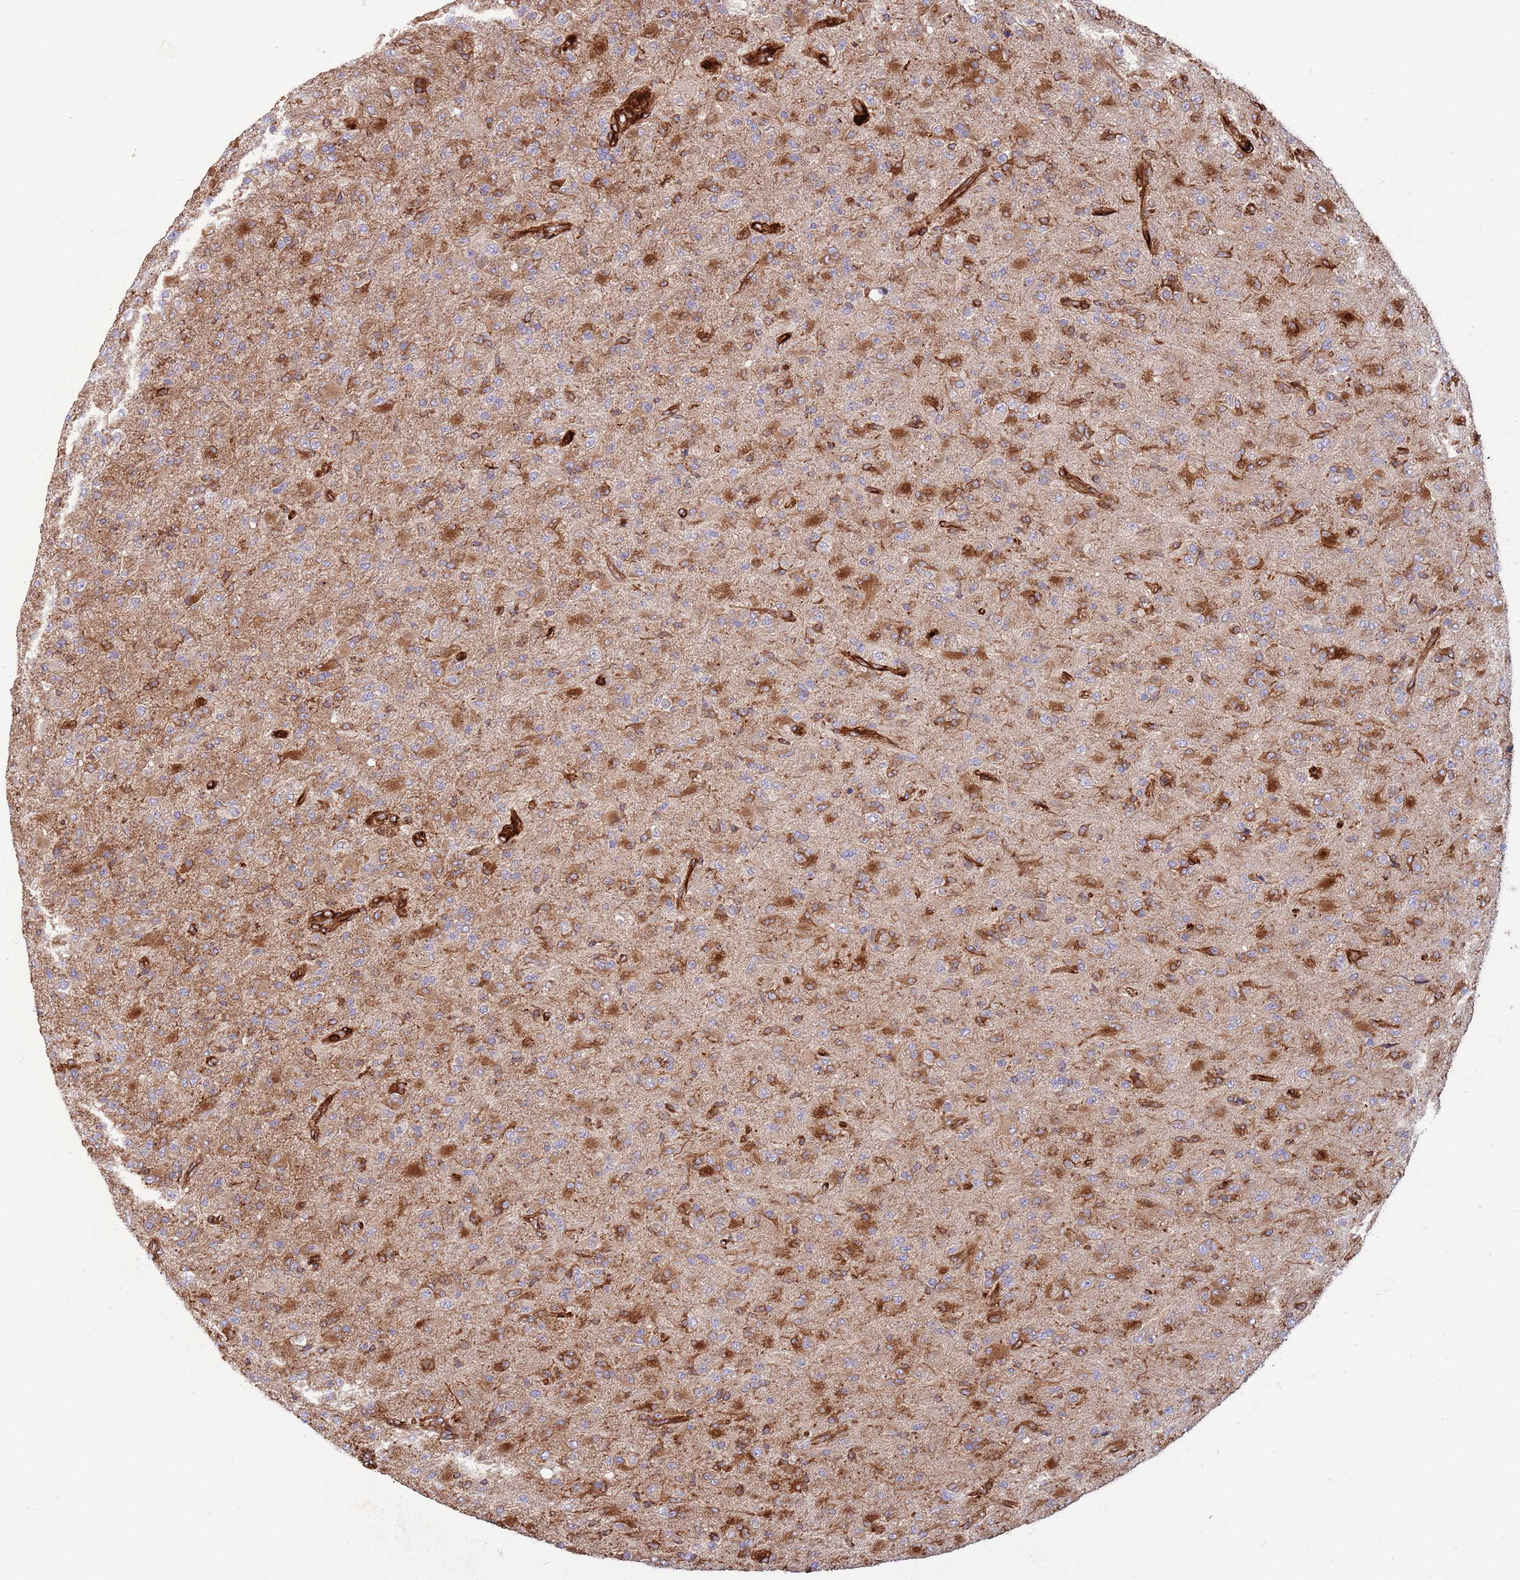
{"staining": {"intensity": "moderate", "quantity": "25%-75%", "location": "cytoplasmic/membranous"}, "tissue": "glioma", "cell_type": "Tumor cells", "image_type": "cancer", "snomed": [{"axis": "morphology", "description": "Glioma, malignant, Low grade"}, {"axis": "topography", "description": "Brain"}], "caption": "There is medium levels of moderate cytoplasmic/membranous positivity in tumor cells of malignant glioma (low-grade), as demonstrated by immunohistochemical staining (brown color).", "gene": "KBTBD7", "patient": {"sex": "male", "age": 65}}